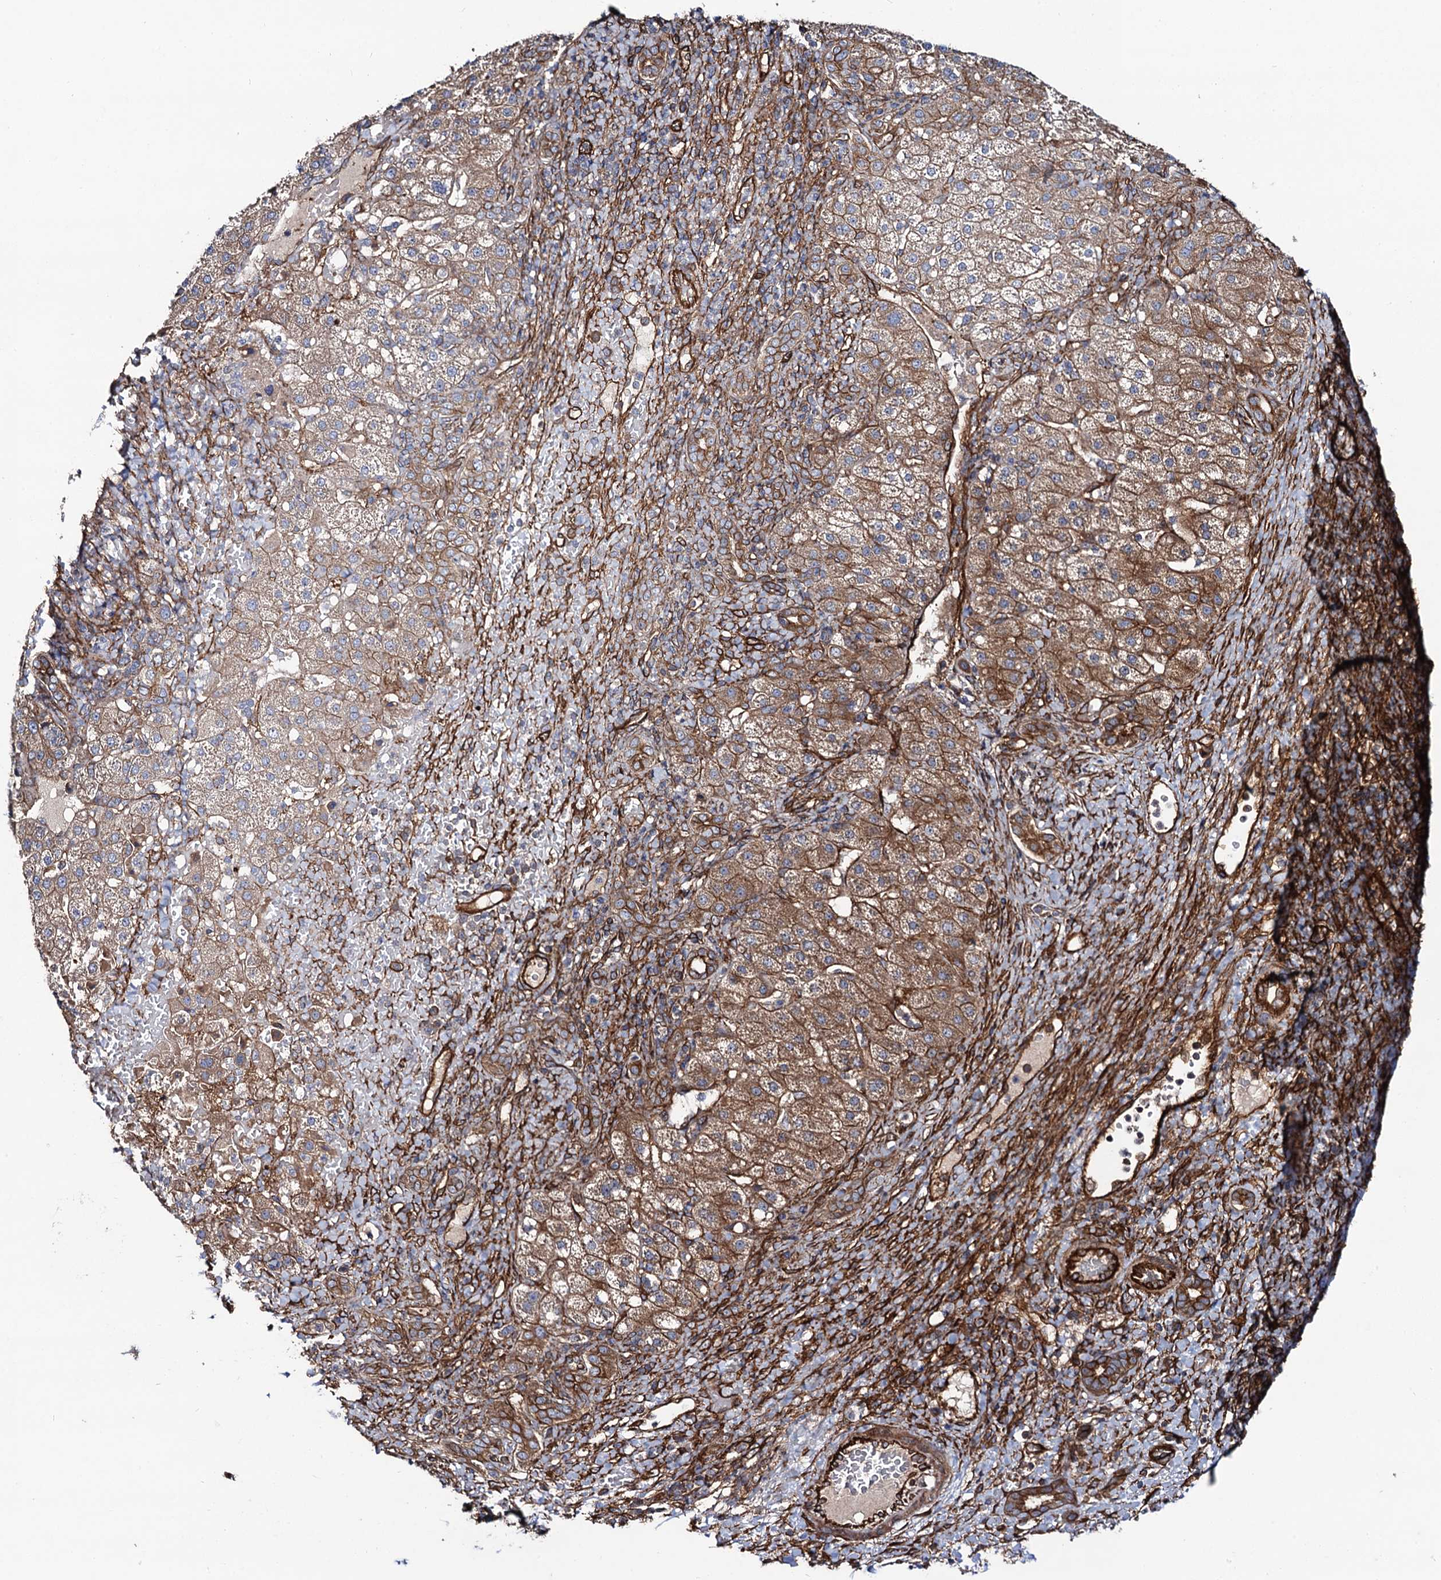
{"staining": {"intensity": "moderate", "quantity": ">75%", "location": "cytoplasmic/membranous"}, "tissue": "liver cancer", "cell_type": "Tumor cells", "image_type": "cancer", "snomed": [{"axis": "morphology", "description": "Normal tissue, NOS"}, {"axis": "morphology", "description": "Carcinoma, Hepatocellular, NOS"}, {"axis": "topography", "description": "Liver"}], "caption": "Immunohistochemistry micrograph of neoplastic tissue: human liver cancer stained using immunohistochemistry reveals medium levels of moderate protein expression localized specifically in the cytoplasmic/membranous of tumor cells, appearing as a cytoplasmic/membranous brown color.", "gene": "CIP2A", "patient": {"sex": "male", "age": 57}}